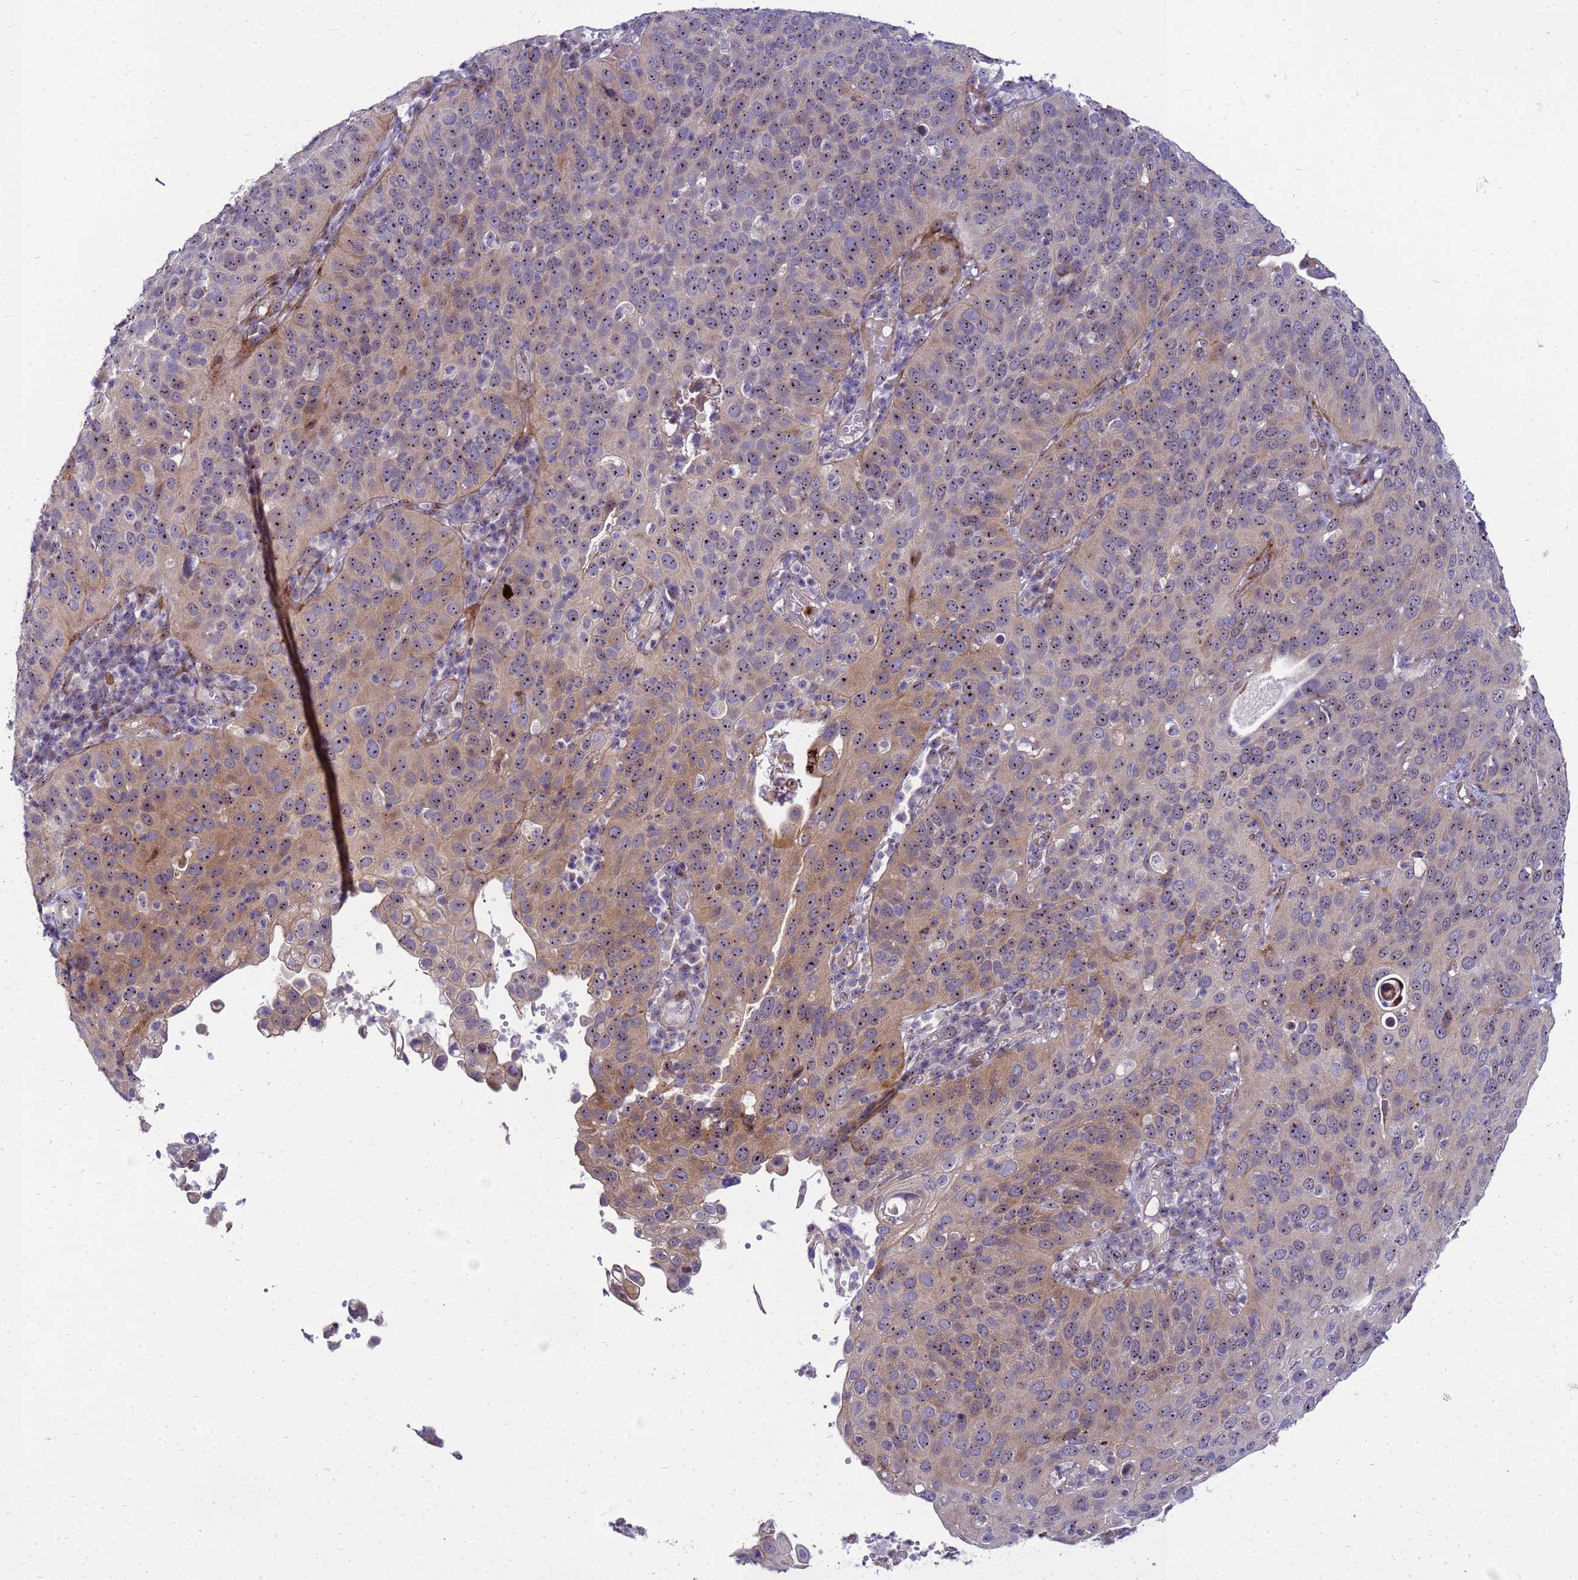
{"staining": {"intensity": "moderate", "quantity": "25%-75%", "location": "cytoplasmic/membranous,nuclear"}, "tissue": "cervical cancer", "cell_type": "Tumor cells", "image_type": "cancer", "snomed": [{"axis": "morphology", "description": "Squamous cell carcinoma, NOS"}, {"axis": "topography", "description": "Cervix"}], "caption": "A micrograph showing moderate cytoplasmic/membranous and nuclear staining in approximately 25%-75% of tumor cells in cervical cancer, as visualized by brown immunohistochemical staining.", "gene": "RSPO1", "patient": {"sex": "female", "age": 36}}